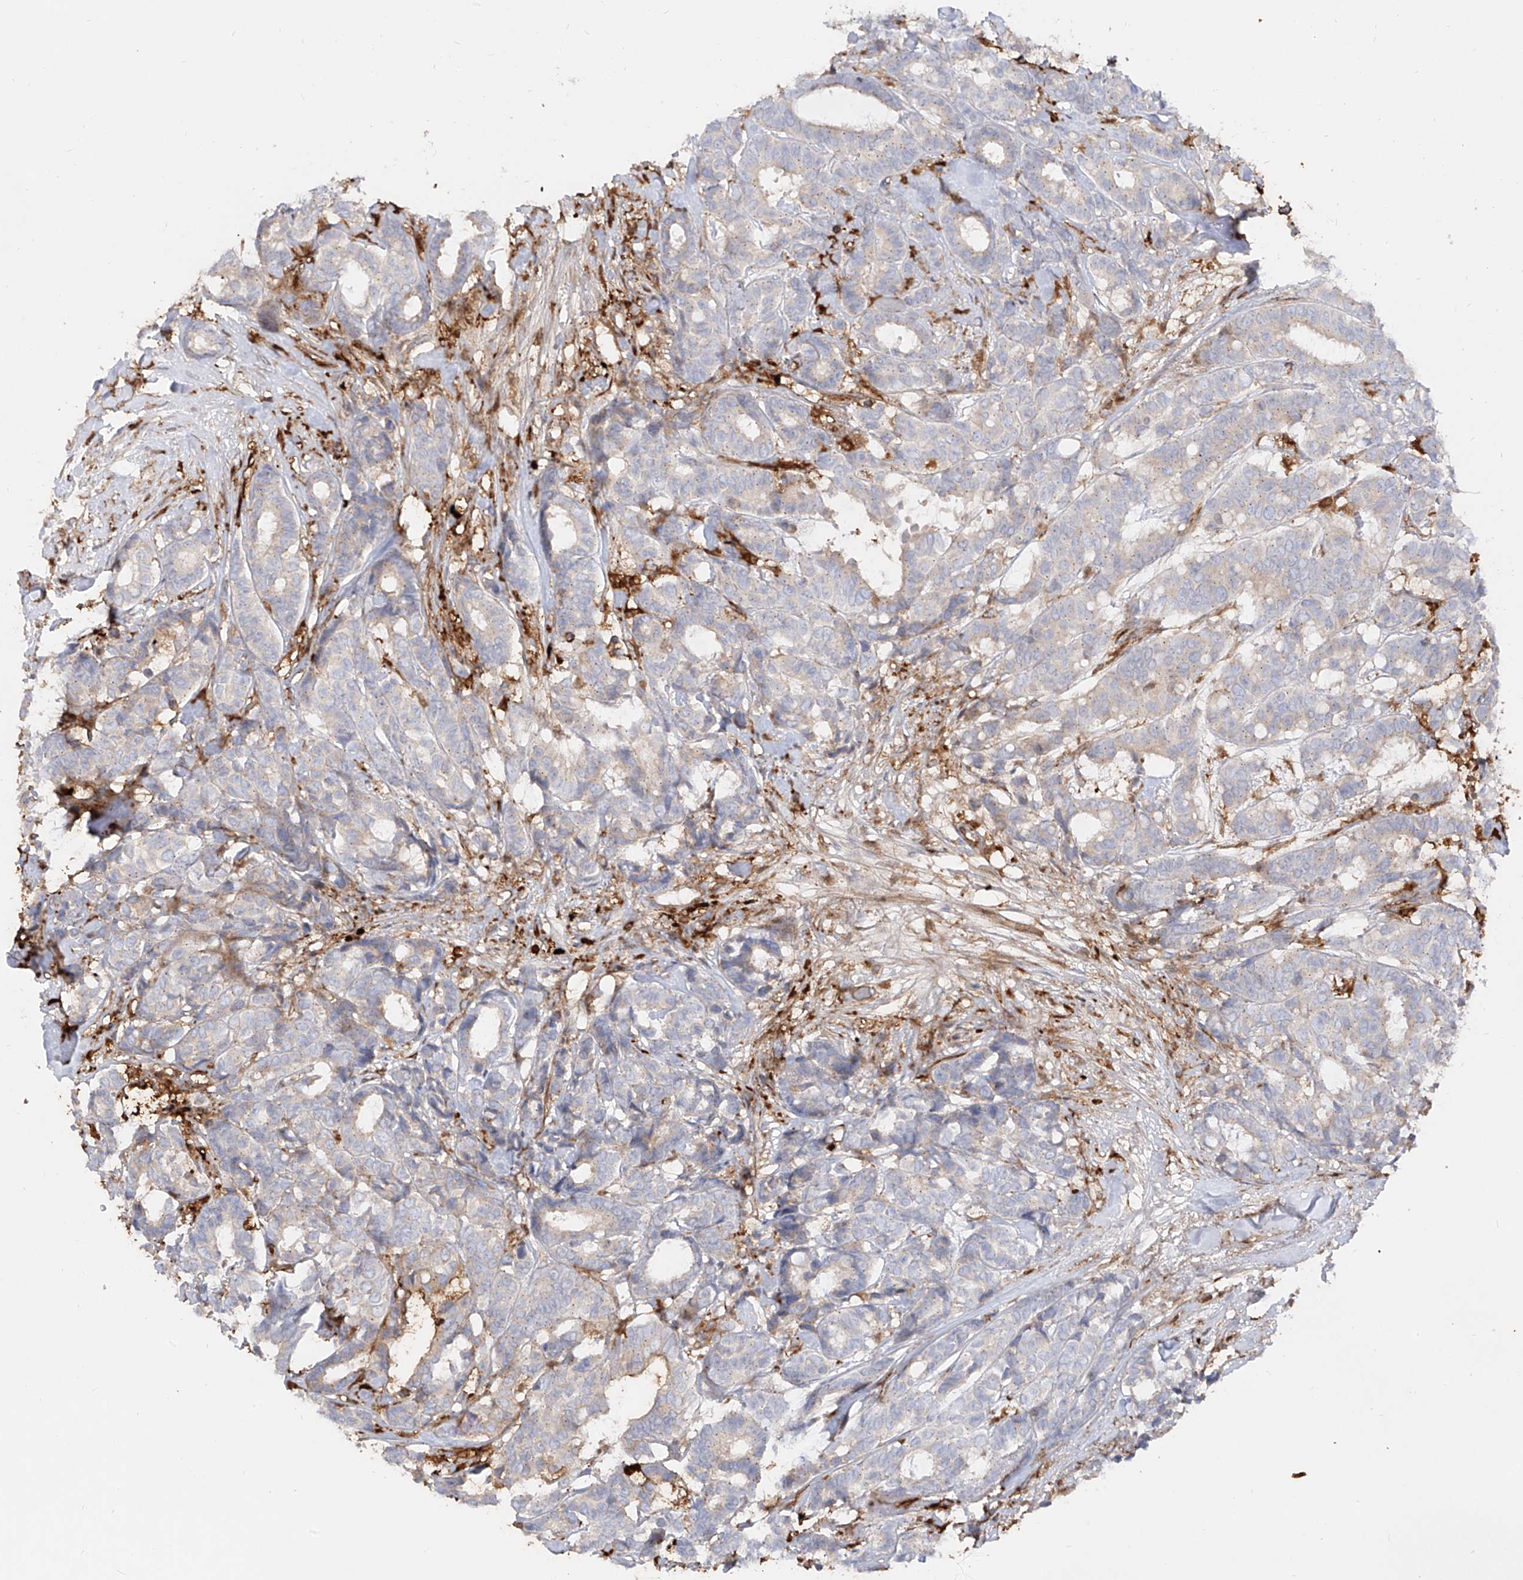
{"staining": {"intensity": "weak", "quantity": "<25%", "location": "cytoplasmic/membranous"}, "tissue": "breast cancer", "cell_type": "Tumor cells", "image_type": "cancer", "snomed": [{"axis": "morphology", "description": "Duct carcinoma"}, {"axis": "topography", "description": "Breast"}], "caption": "High power microscopy micrograph of an immunohistochemistry photomicrograph of breast cancer, revealing no significant expression in tumor cells.", "gene": "KYNU", "patient": {"sex": "female", "age": 87}}